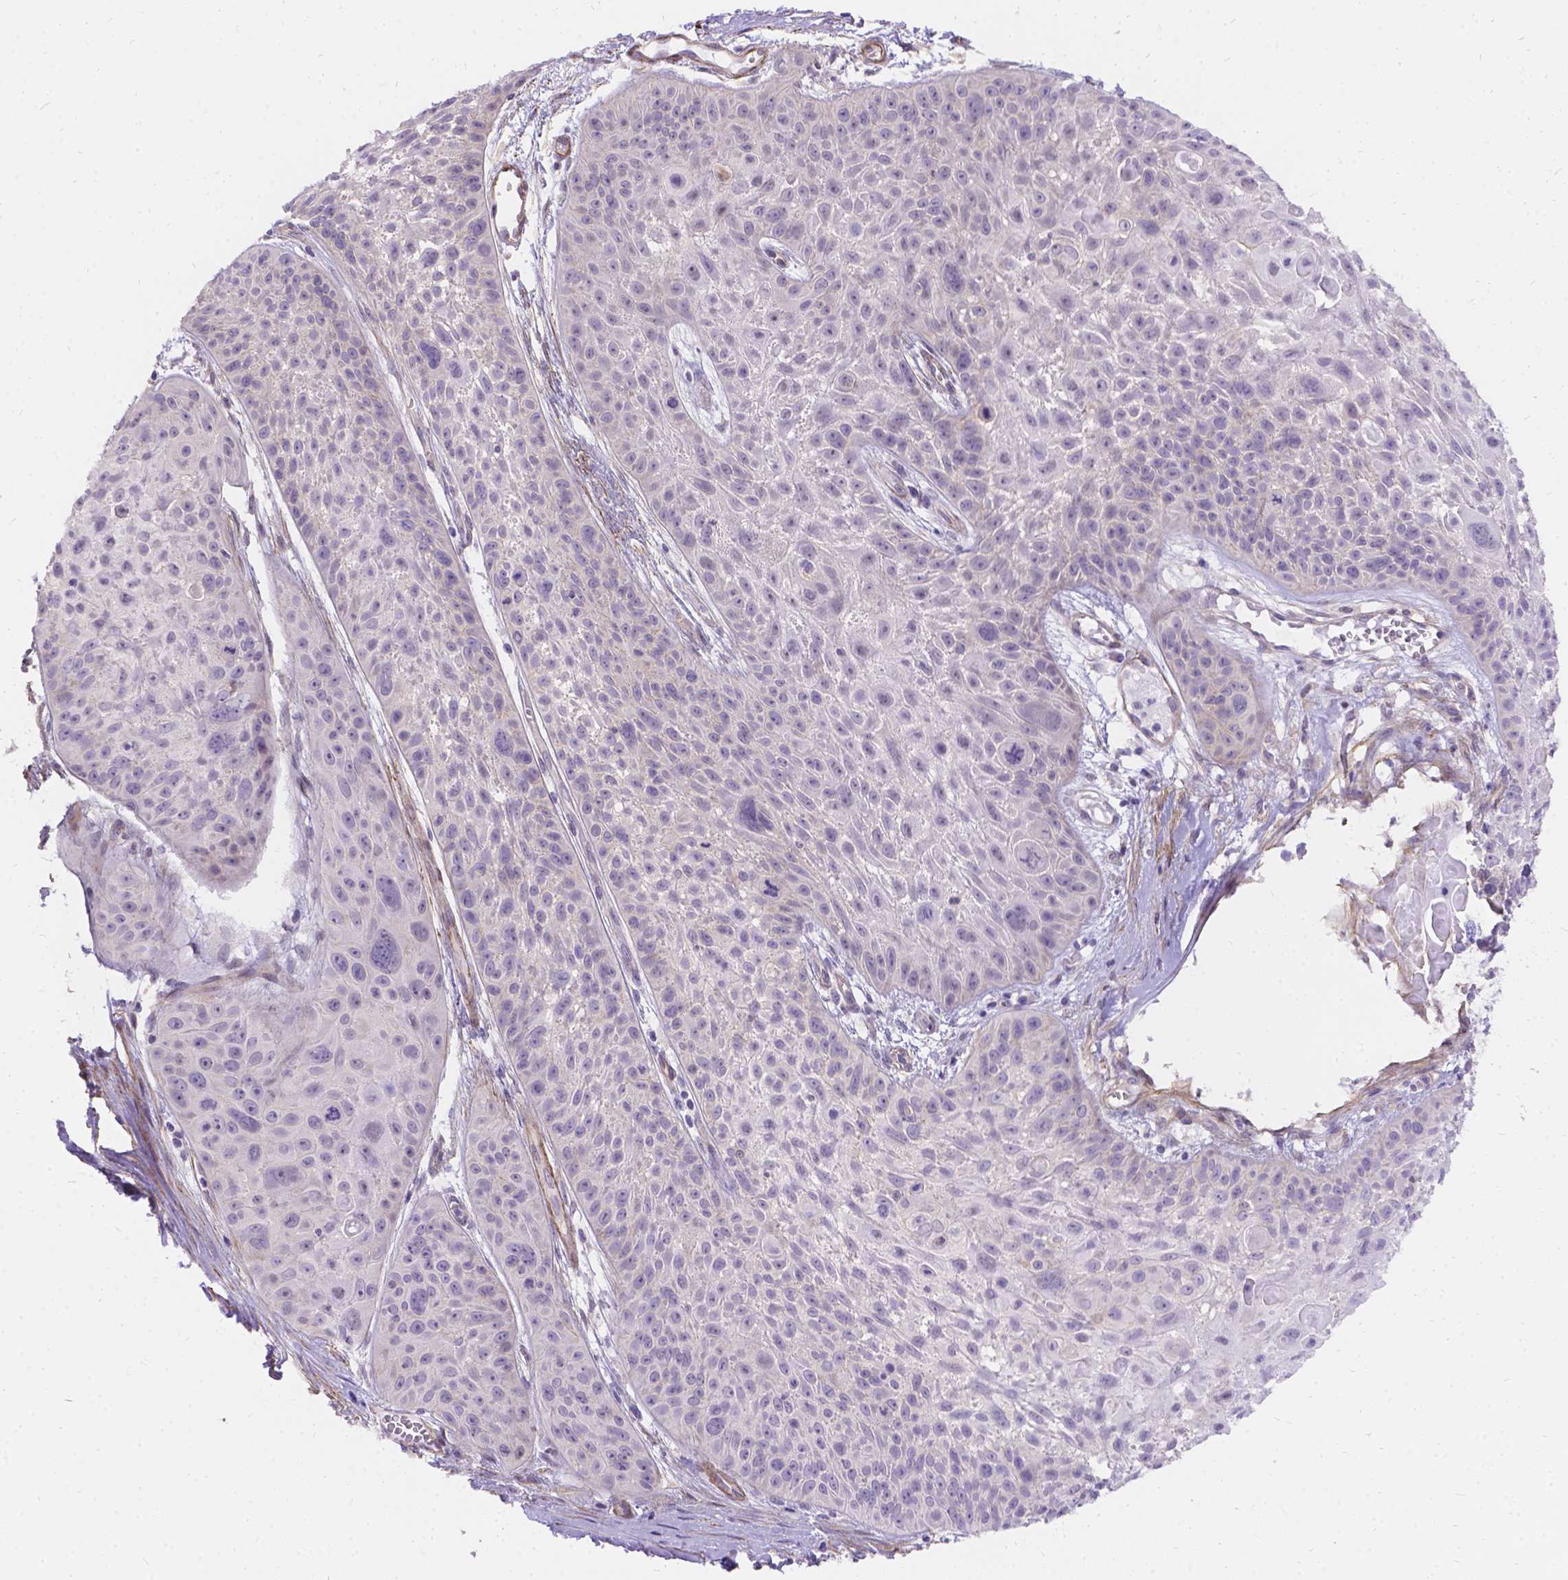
{"staining": {"intensity": "negative", "quantity": "none", "location": "none"}, "tissue": "skin cancer", "cell_type": "Tumor cells", "image_type": "cancer", "snomed": [{"axis": "morphology", "description": "Squamous cell carcinoma, NOS"}, {"axis": "topography", "description": "Skin"}, {"axis": "topography", "description": "Anal"}], "caption": "Tumor cells show no significant protein positivity in skin cancer. (Stains: DAB (3,3'-diaminobenzidine) immunohistochemistry with hematoxylin counter stain, Microscopy: brightfield microscopy at high magnification).", "gene": "PALS1", "patient": {"sex": "female", "age": 75}}